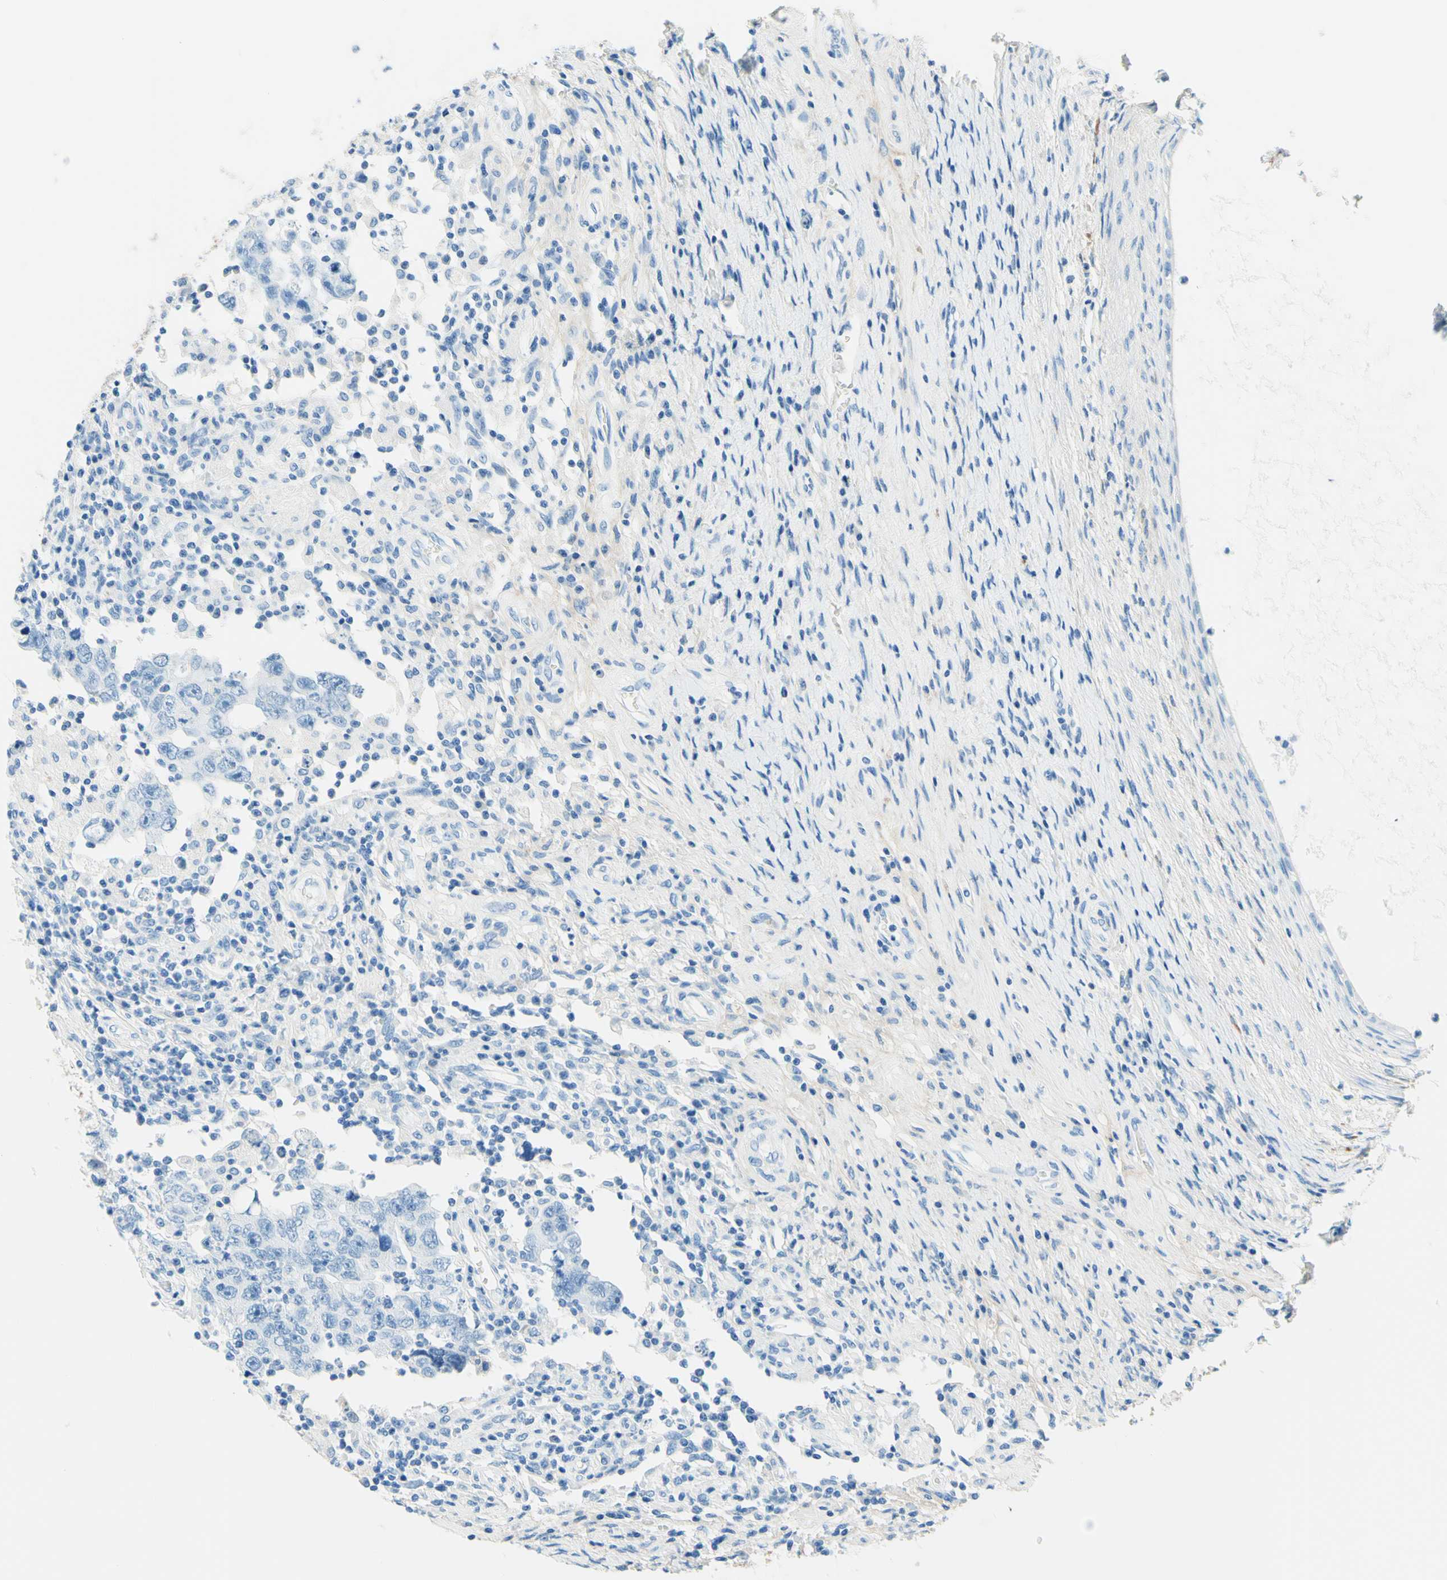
{"staining": {"intensity": "negative", "quantity": "none", "location": "none"}, "tissue": "testis cancer", "cell_type": "Tumor cells", "image_type": "cancer", "snomed": [{"axis": "morphology", "description": "Carcinoma, Embryonal, NOS"}, {"axis": "topography", "description": "Testis"}], "caption": "Image shows no significant protein positivity in tumor cells of embryonal carcinoma (testis). (Stains: DAB immunohistochemistry with hematoxylin counter stain, Microscopy: brightfield microscopy at high magnification).", "gene": "MFAP5", "patient": {"sex": "male", "age": 26}}